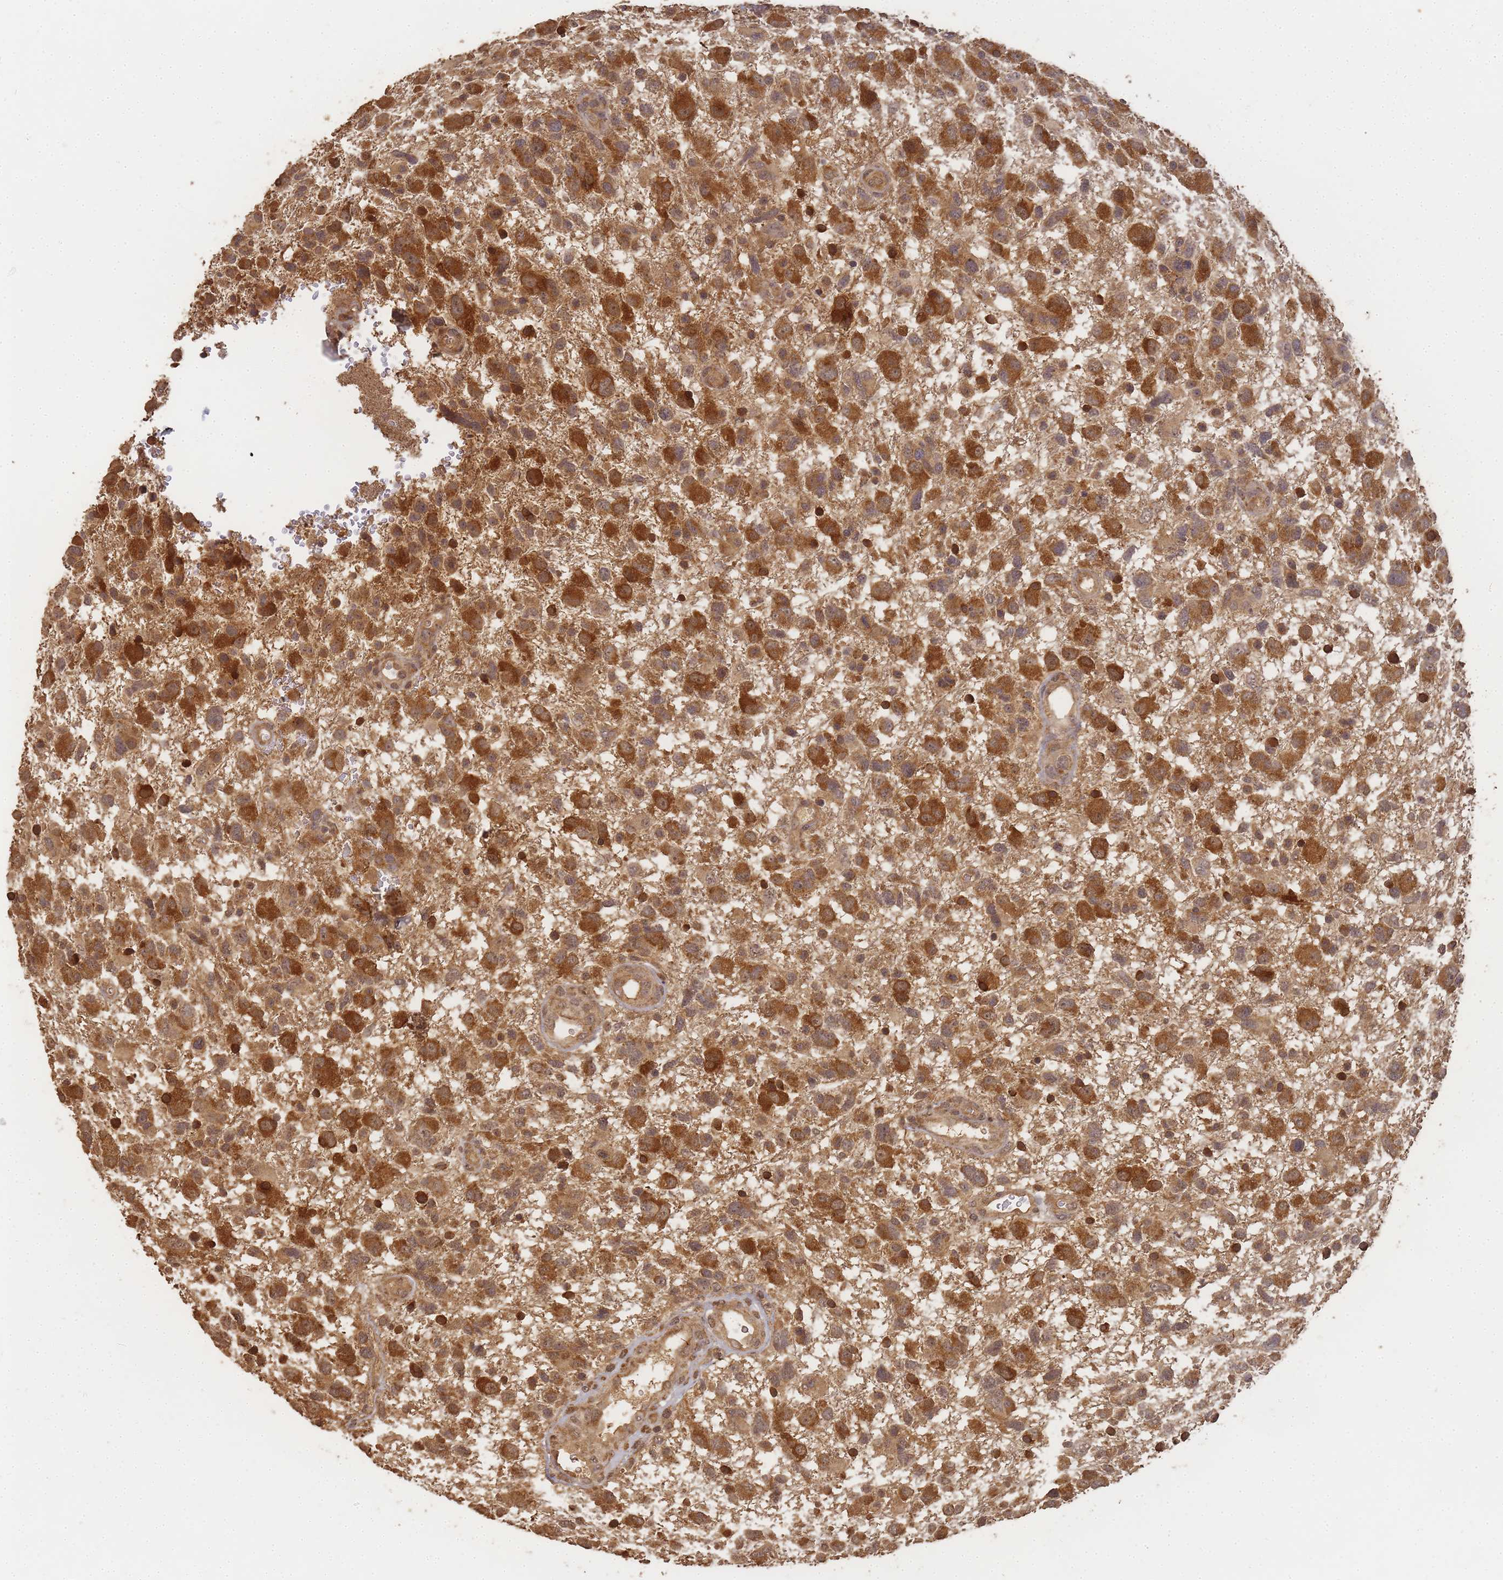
{"staining": {"intensity": "strong", "quantity": ">75%", "location": "cytoplasmic/membranous"}, "tissue": "glioma", "cell_type": "Tumor cells", "image_type": "cancer", "snomed": [{"axis": "morphology", "description": "Glioma, malignant, High grade"}, {"axis": "topography", "description": "Brain"}], "caption": "Approximately >75% of tumor cells in human malignant high-grade glioma display strong cytoplasmic/membranous protein expression as visualized by brown immunohistochemical staining.", "gene": "ALKBH1", "patient": {"sex": "male", "age": 61}}